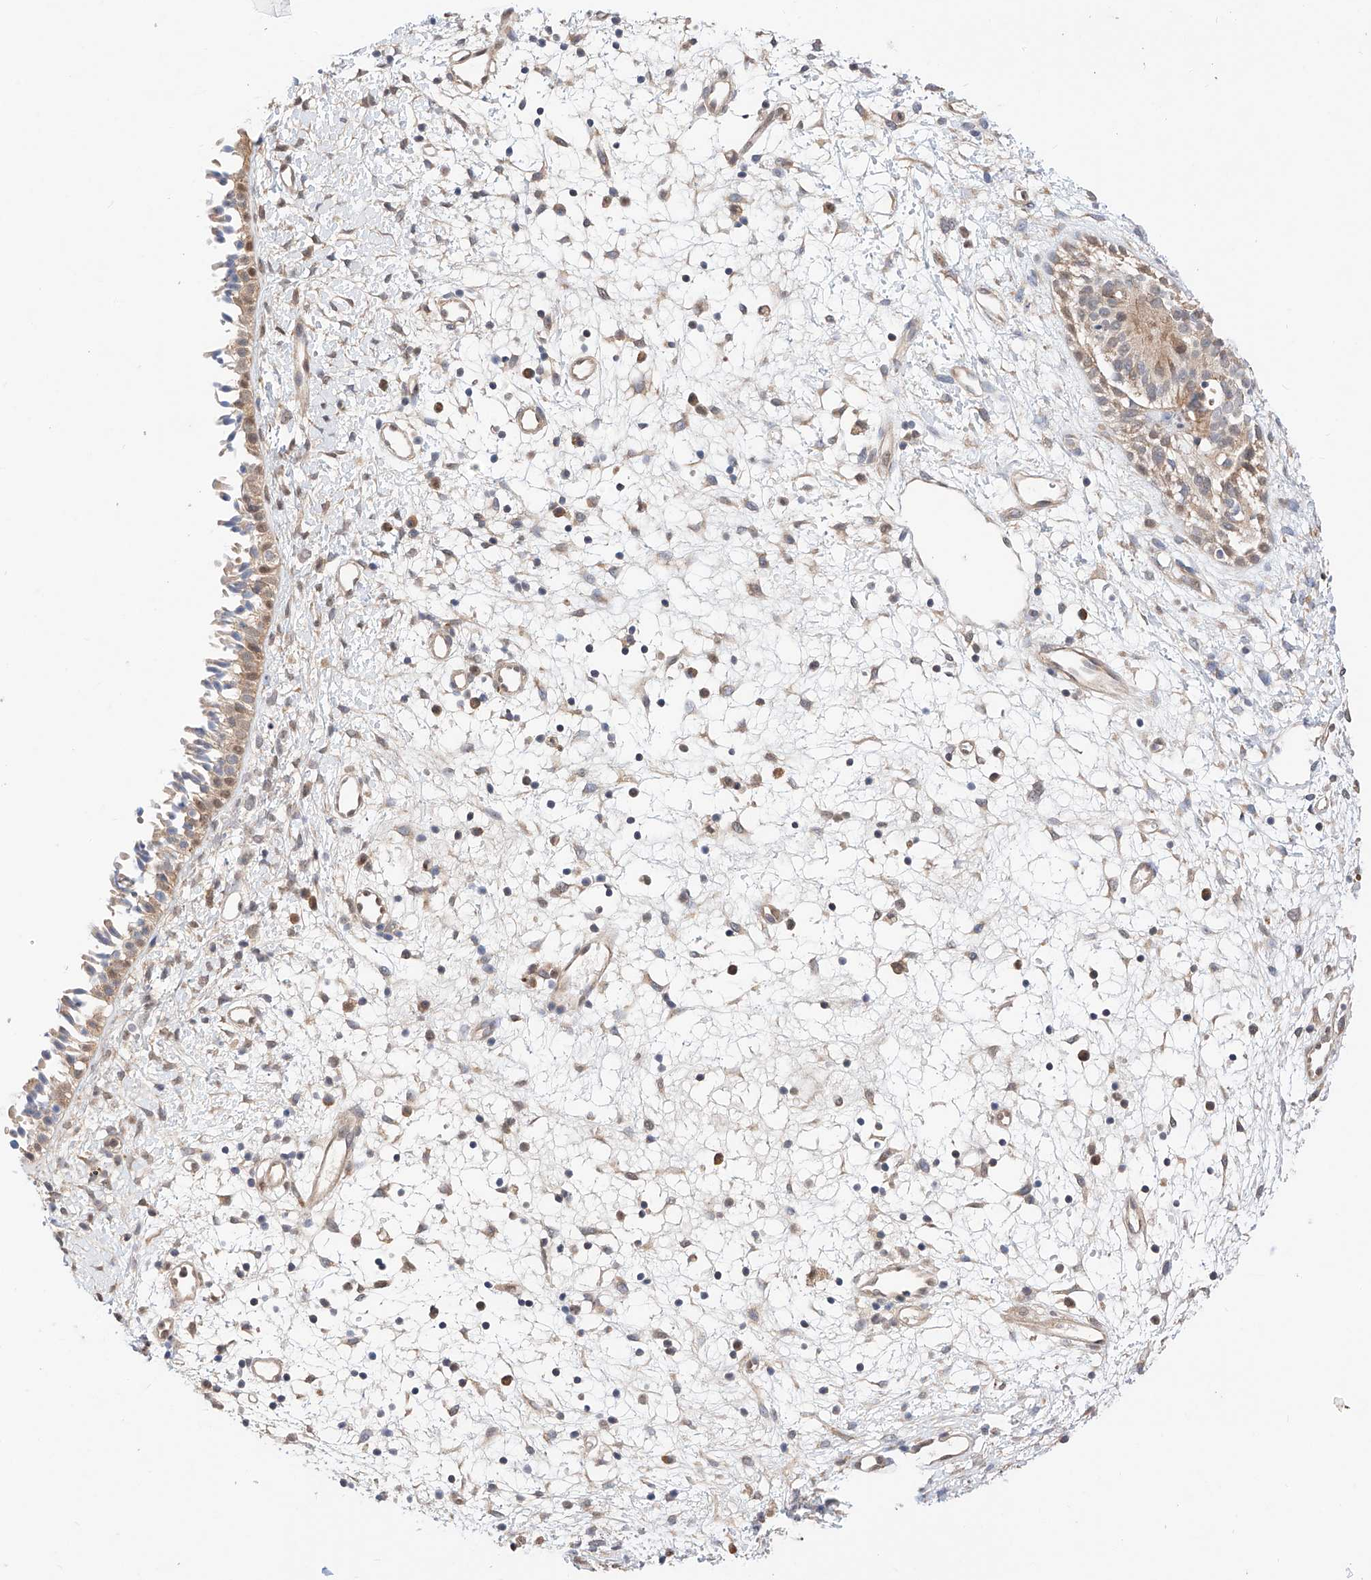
{"staining": {"intensity": "moderate", "quantity": ">75%", "location": "cytoplasmic/membranous"}, "tissue": "nasopharynx", "cell_type": "Respiratory epithelial cells", "image_type": "normal", "snomed": [{"axis": "morphology", "description": "Normal tissue, NOS"}, {"axis": "topography", "description": "Nasopharynx"}], "caption": "Immunohistochemical staining of benign nasopharynx demonstrates medium levels of moderate cytoplasmic/membranous expression in about >75% of respiratory epithelial cells.", "gene": "ZSCAN4", "patient": {"sex": "male", "age": 22}}